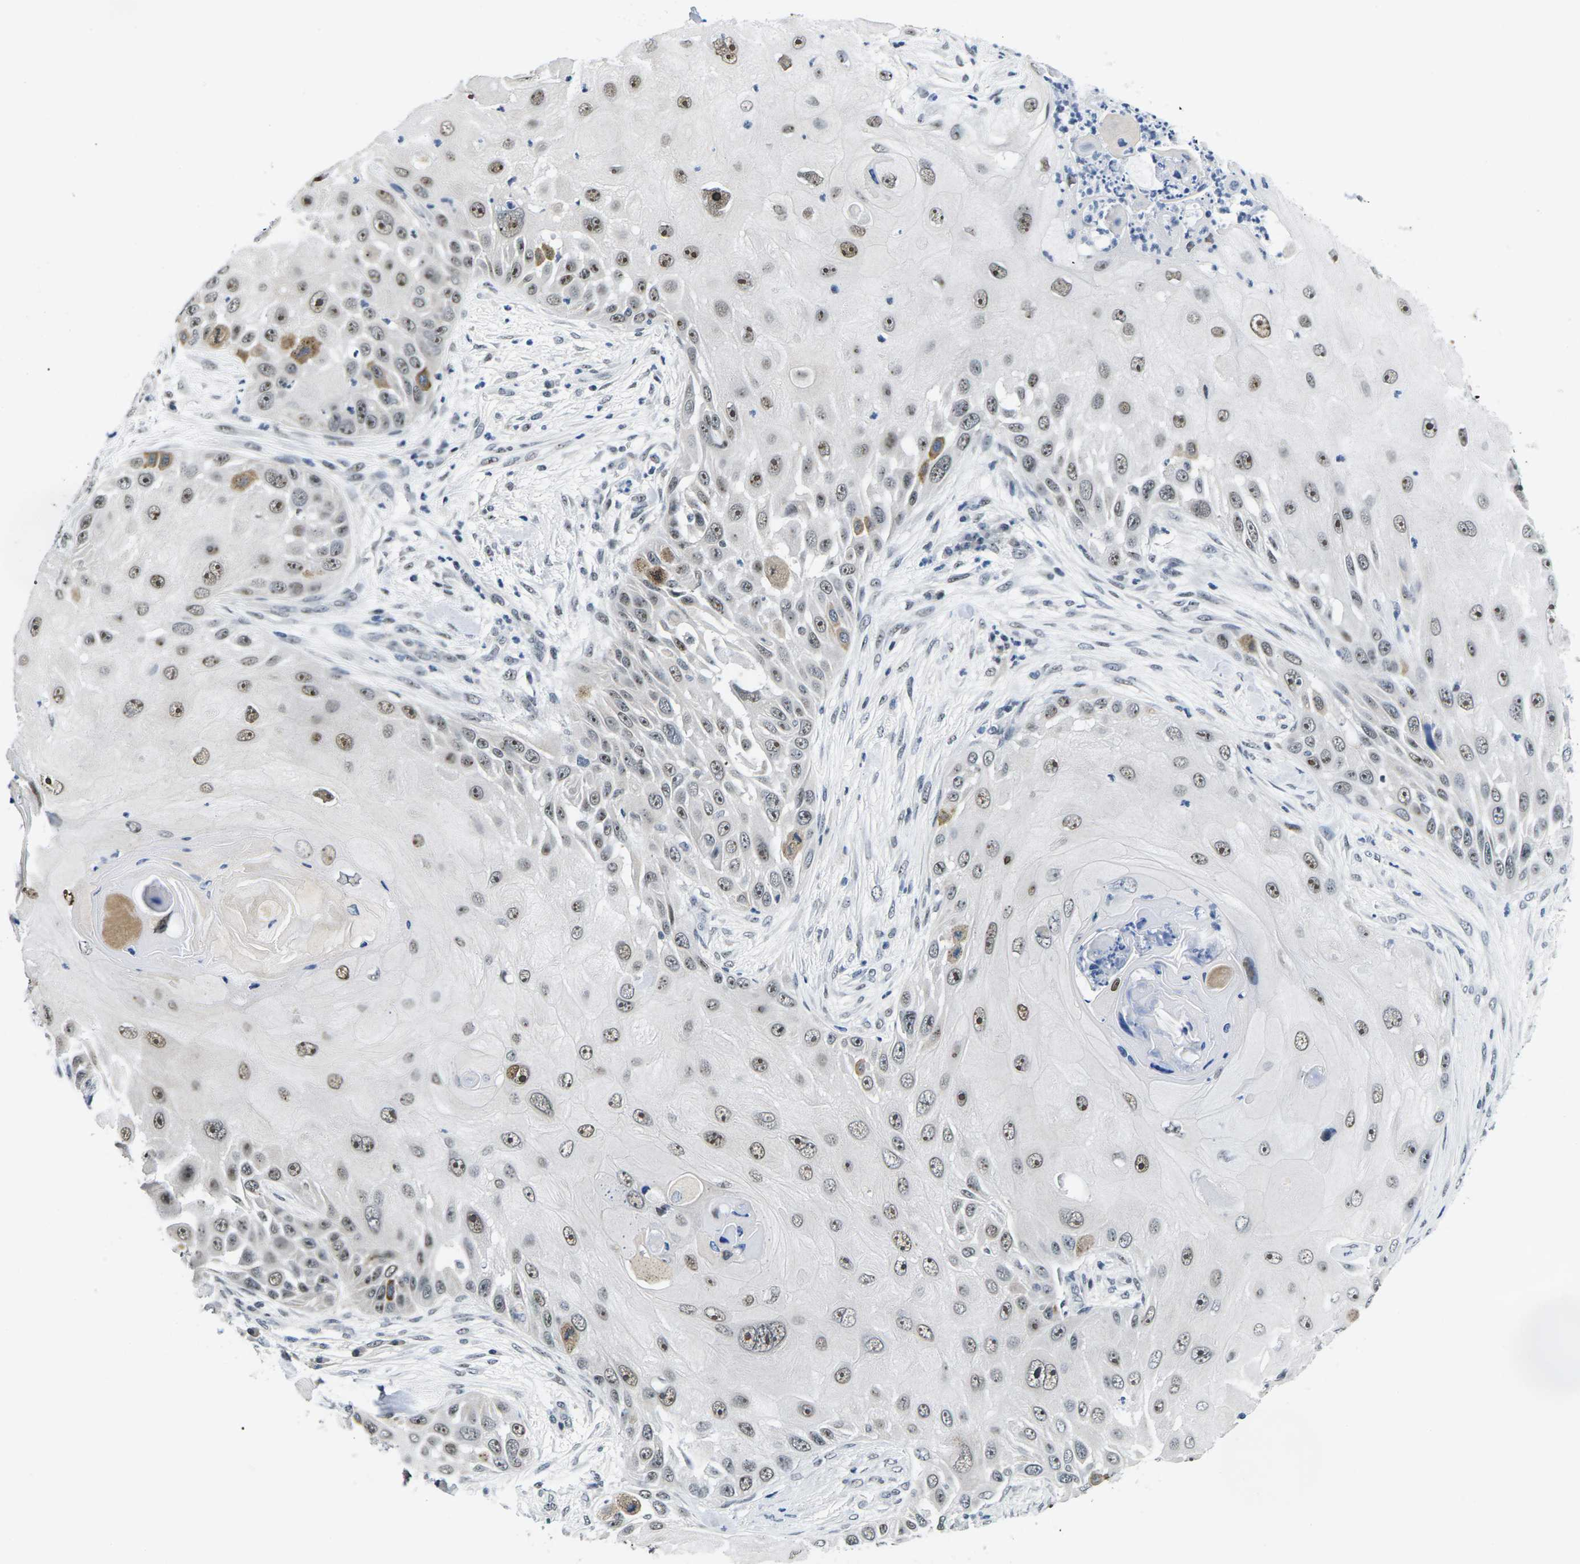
{"staining": {"intensity": "moderate", "quantity": ">75%", "location": "nuclear"}, "tissue": "skin cancer", "cell_type": "Tumor cells", "image_type": "cancer", "snomed": [{"axis": "morphology", "description": "Squamous cell carcinoma, NOS"}, {"axis": "topography", "description": "Skin"}], "caption": "This is an image of IHC staining of skin squamous cell carcinoma, which shows moderate expression in the nuclear of tumor cells.", "gene": "NSRP1", "patient": {"sex": "female", "age": 44}}